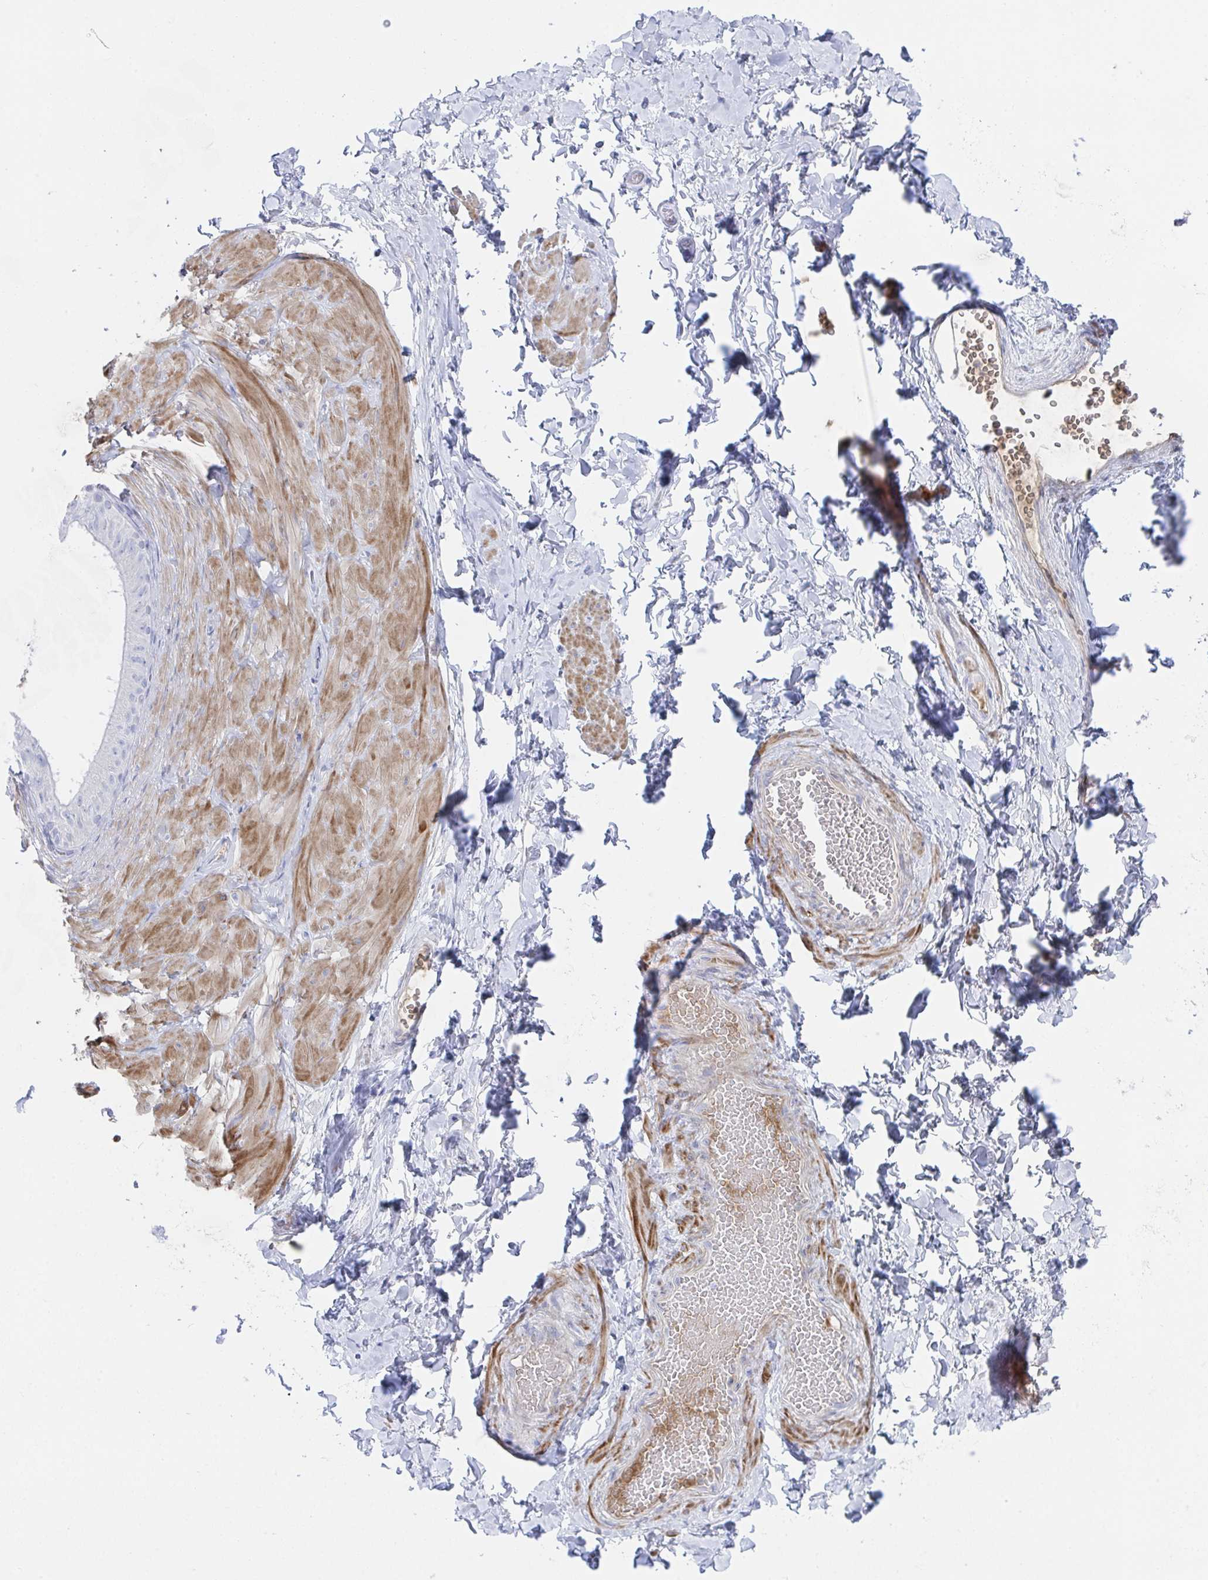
{"staining": {"intensity": "negative", "quantity": "none", "location": "none"}, "tissue": "adipose tissue", "cell_type": "Adipocytes", "image_type": "normal", "snomed": [{"axis": "morphology", "description": "Normal tissue, NOS"}, {"axis": "topography", "description": "Epididymis, spermatic cord, NOS"}, {"axis": "topography", "description": "Epididymis"}, {"axis": "topography", "description": "Peripheral nerve tissue"}], "caption": "This is a photomicrograph of immunohistochemistry (IHC) staining of benign adipose tissue, which shows no positivity in adipocytes.", "gene": "TNFAIP6", "patient": {"sex": "male", "age": 29}}